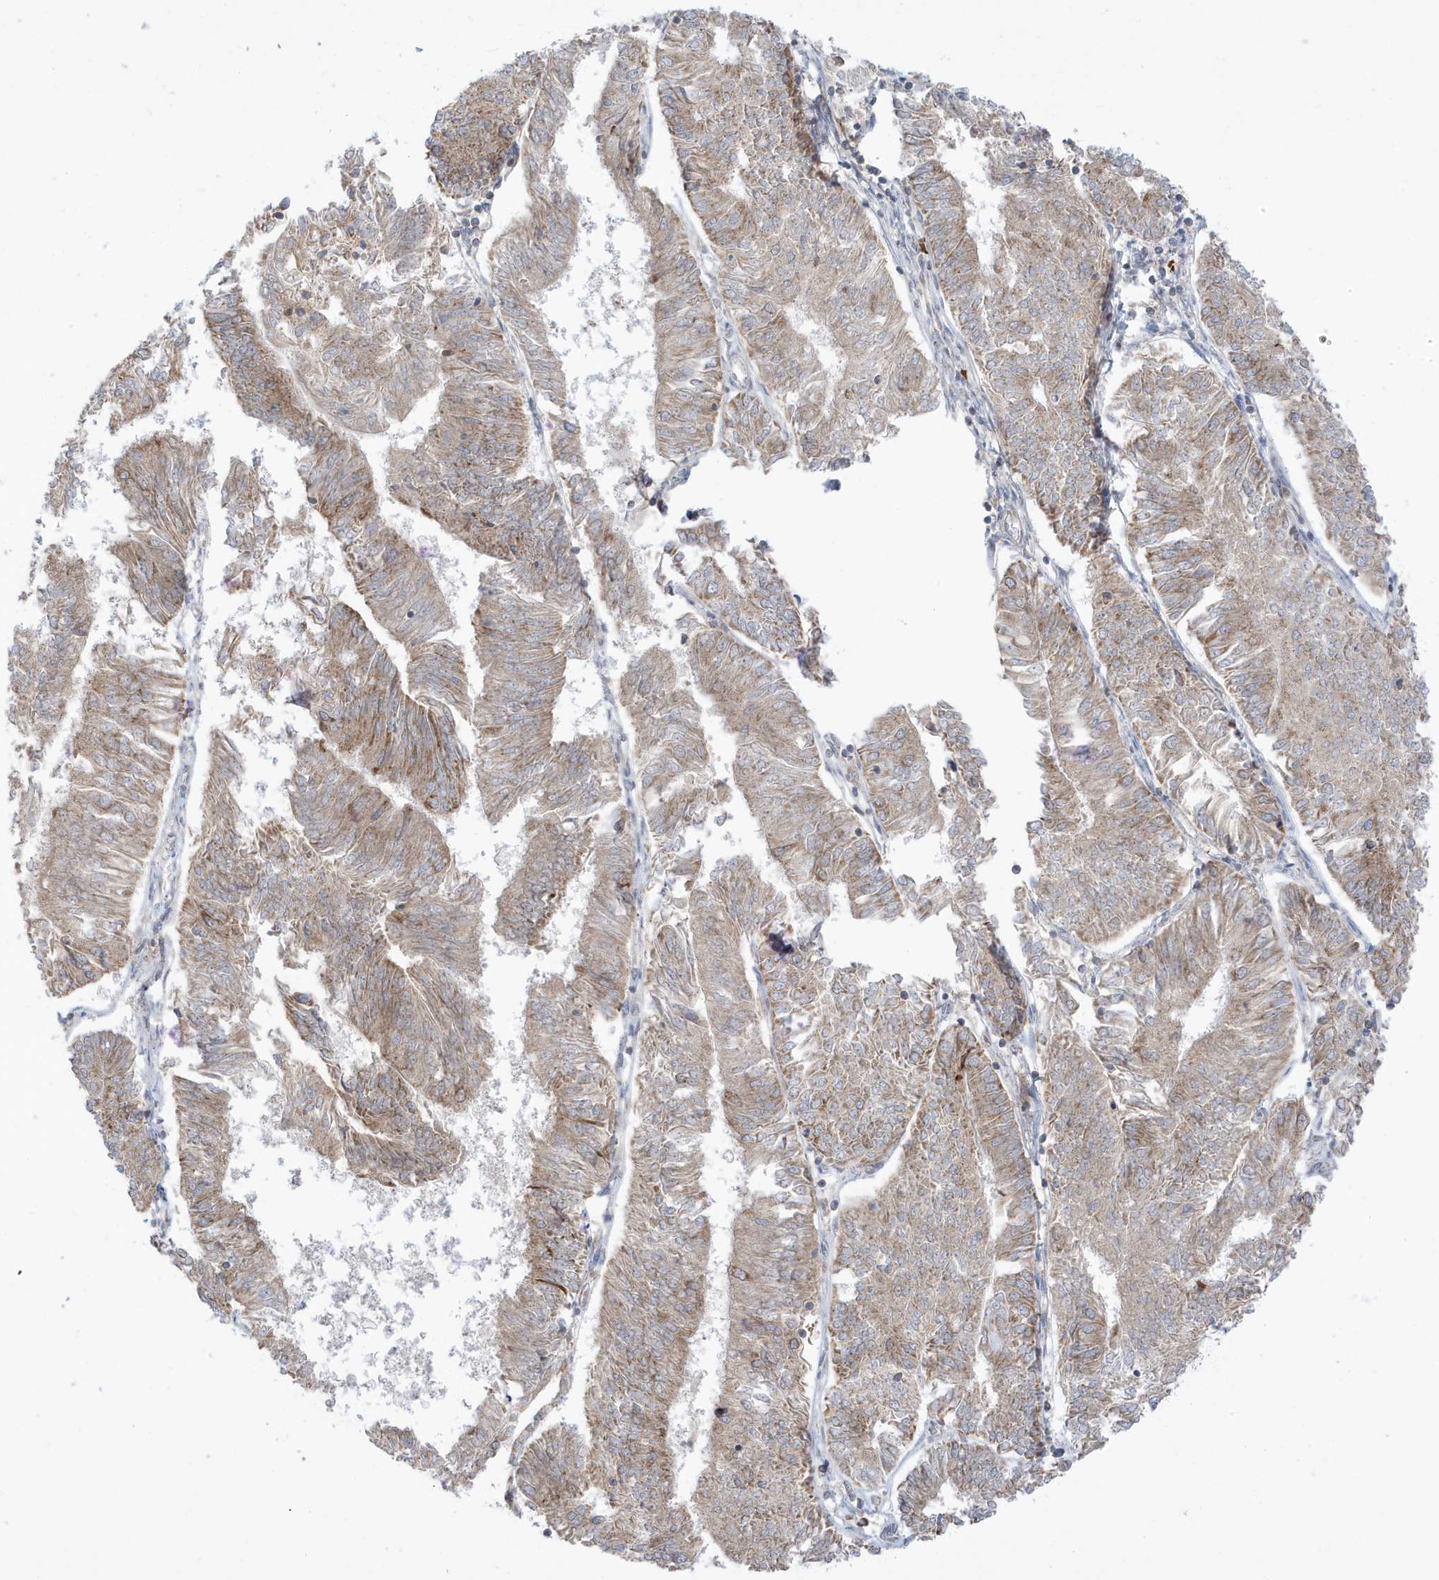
{"staining": {"intensity": "moderate", "quantity": "25%-75%", "location": "cytoplasmic/membranous"}, "tissue": "endometrial cancer", "cell_type": "Tumor cells", "image_type": "cancer", "snomed": [{"axis": "morphology", "description": "Adenocarcinoma, NOS"}, {"axis": "topography", "description": "Endometrium"}], "caption": "Immunohistochemical staining of endometrial adenocarcinoma exhibits medium levels of moderate cytoplasmic/membranous protein expression in about 25%-75% of tumor cells. (DAB (3,3'-diaminobenzidine) IHC, brown staining for protein, blue staining for nuclei).", "gene": "NPPC", "patient": {"sex": "female", "age": 58}}